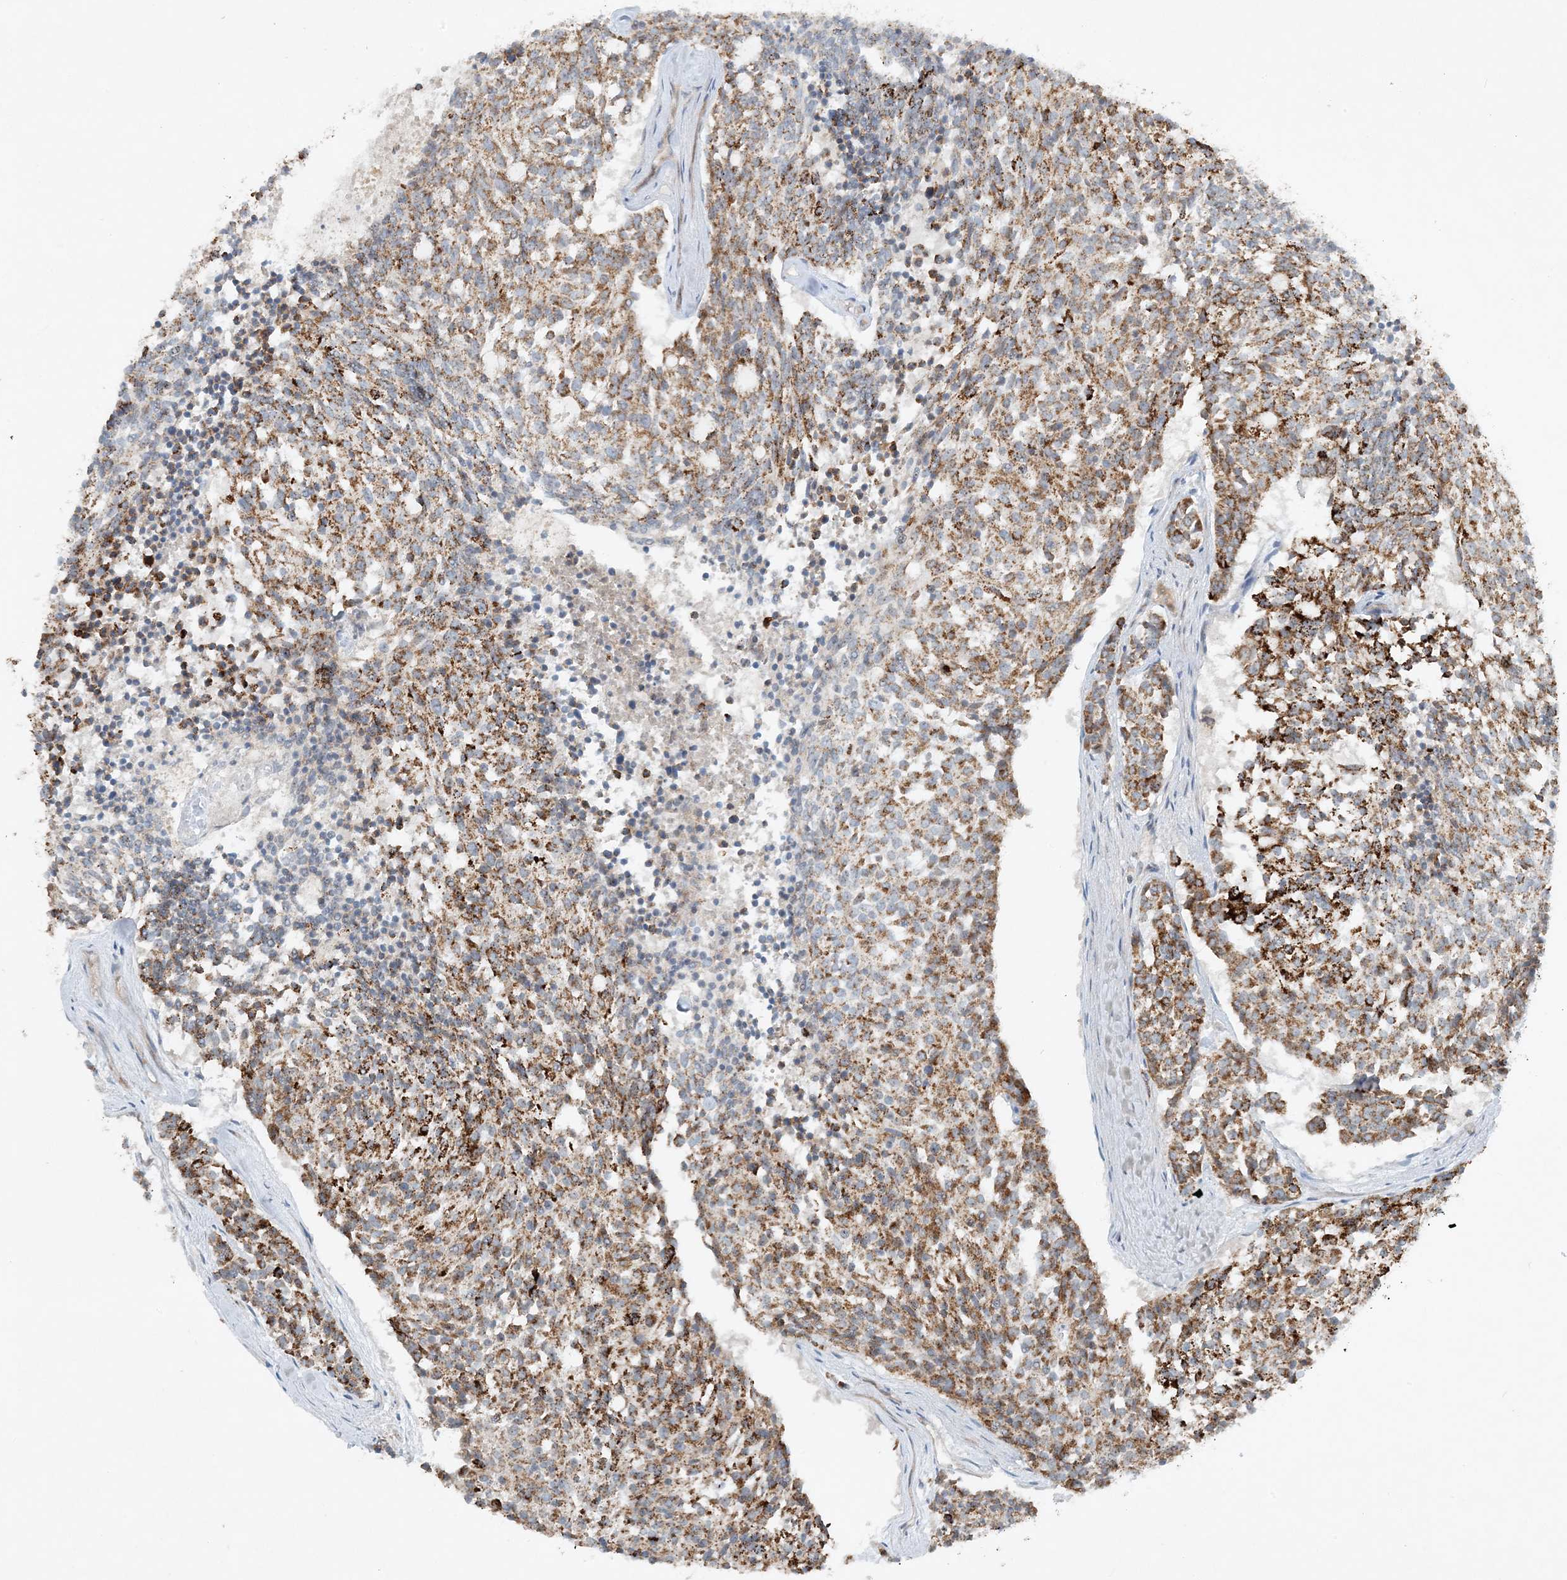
{"staining": {"intensity": "moderate", "quantity": ">75%", "location": "cytoplasmic/membranous"}, "tissue": "carcinoid", "cell_type": "Tumor cells", "image_type": "cancer", "snomed": [{"axis": "morphology", "description": "Carcinoid, malignant, NOS"}, {"axis": "topography", "description": "Pancreas"}], "caption": "Brown immunohistochemical staining in malignant carcinoid exhibits moderate cytoplasmic/membranous expression in approximately >75% of tumor cells. The staining was performed using DAB, with brown indicating positive protein expression. Nuclei are stained blue with hematoxylin.", "gene": "MITD1", "patient": {"sex": "female", "age": 54}}